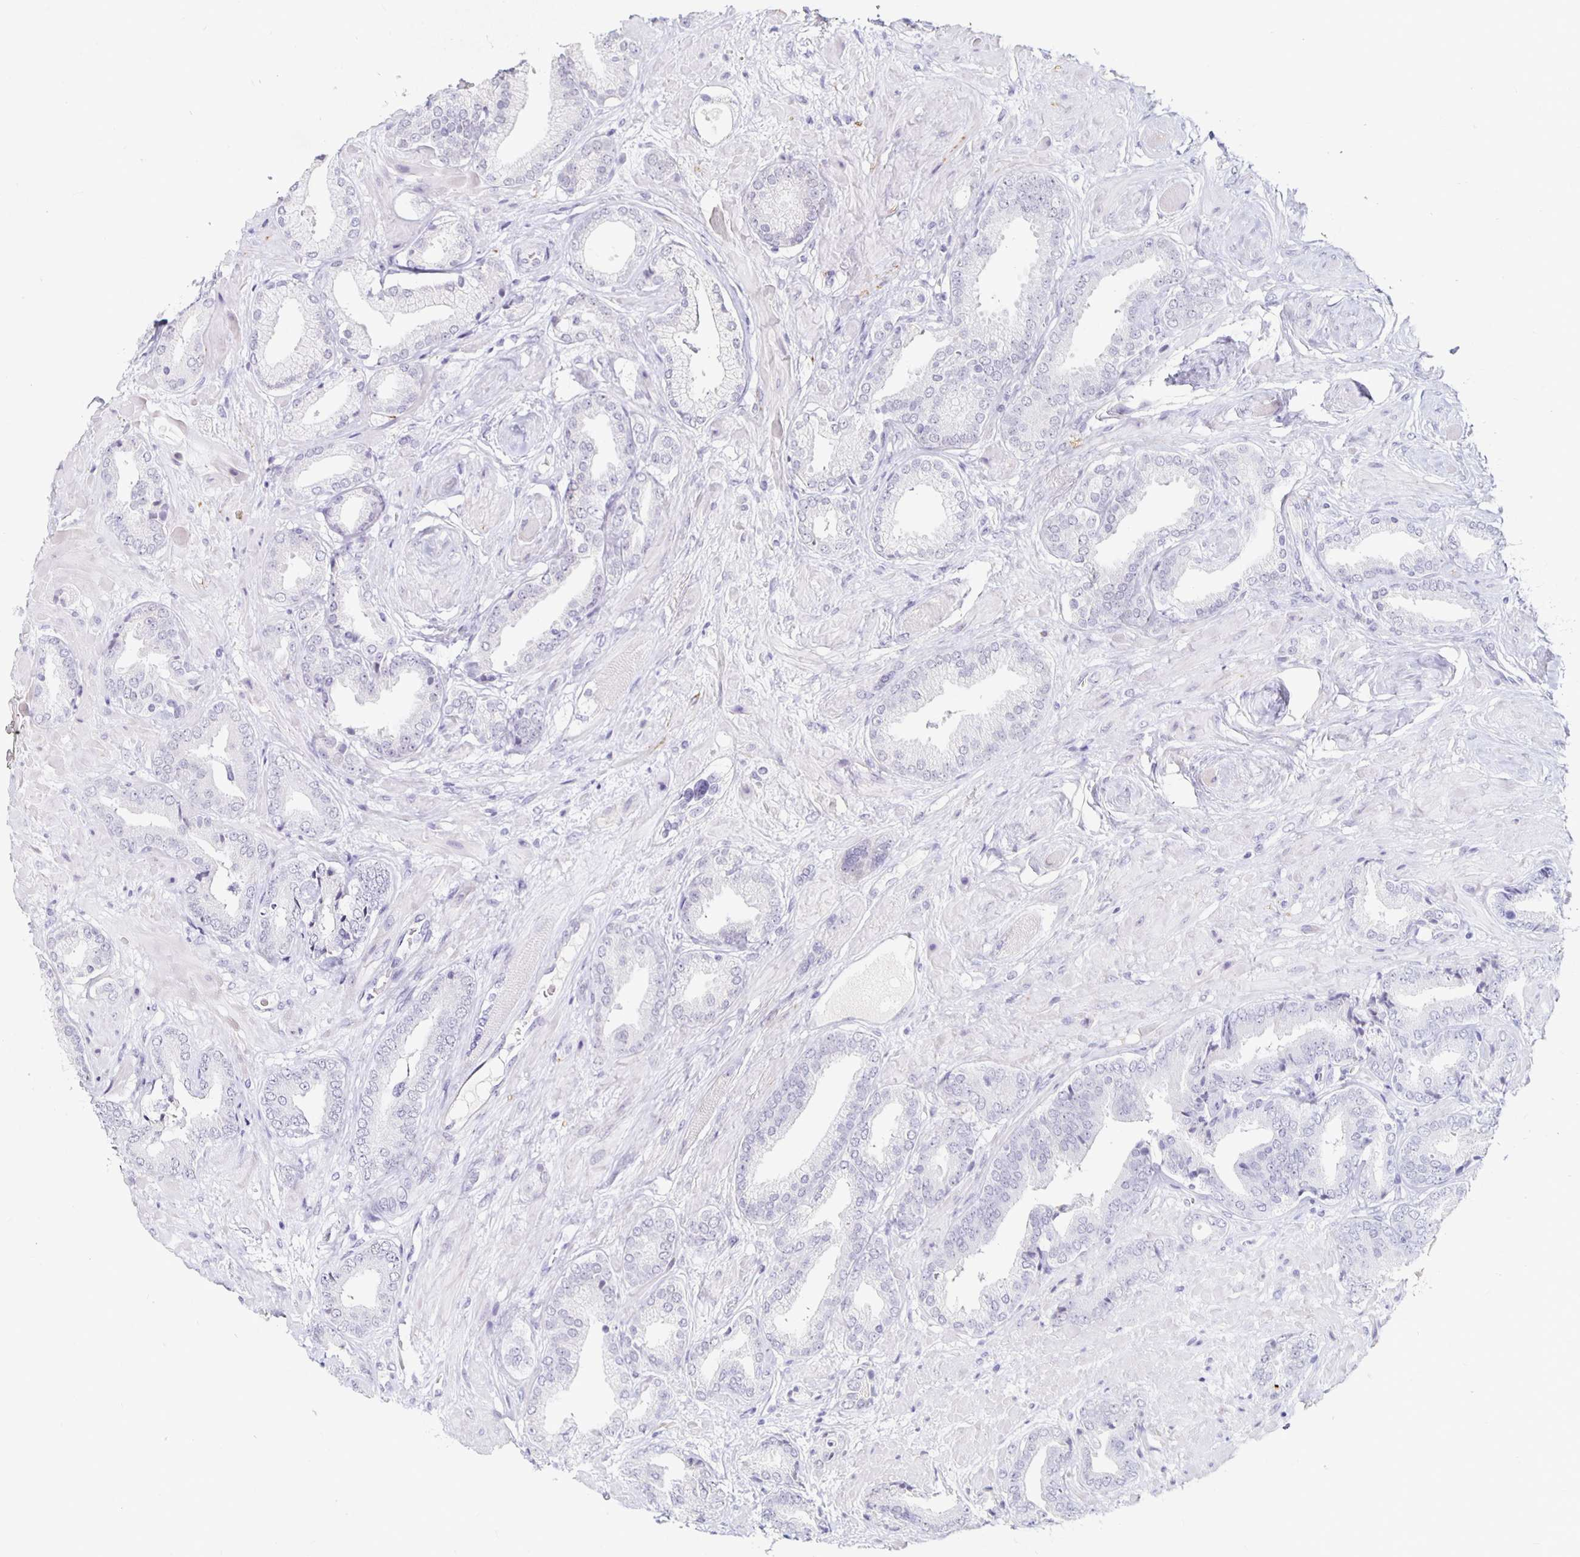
{"staining": {"intensity": "negative", "quantity": "none", "location": "none"}, "tissue": "prostate cancer", "cell_type": "Tumor cells", "image_type": "cancer", "snomed": [{"axis": "morphology", "description": "Adenocarcinoma, High grade"}, {"axis": "topography", "description": "Prostate"}], "caption": "A high-resolution image shows immunohistochemistry (IHC) staining of adenocarcinoma (high-grade) (prostate), which exhibits no significant positivity in tumor cells.", "gene": "KCNQ2", "patient": {"sex": "male", "age": 56}}